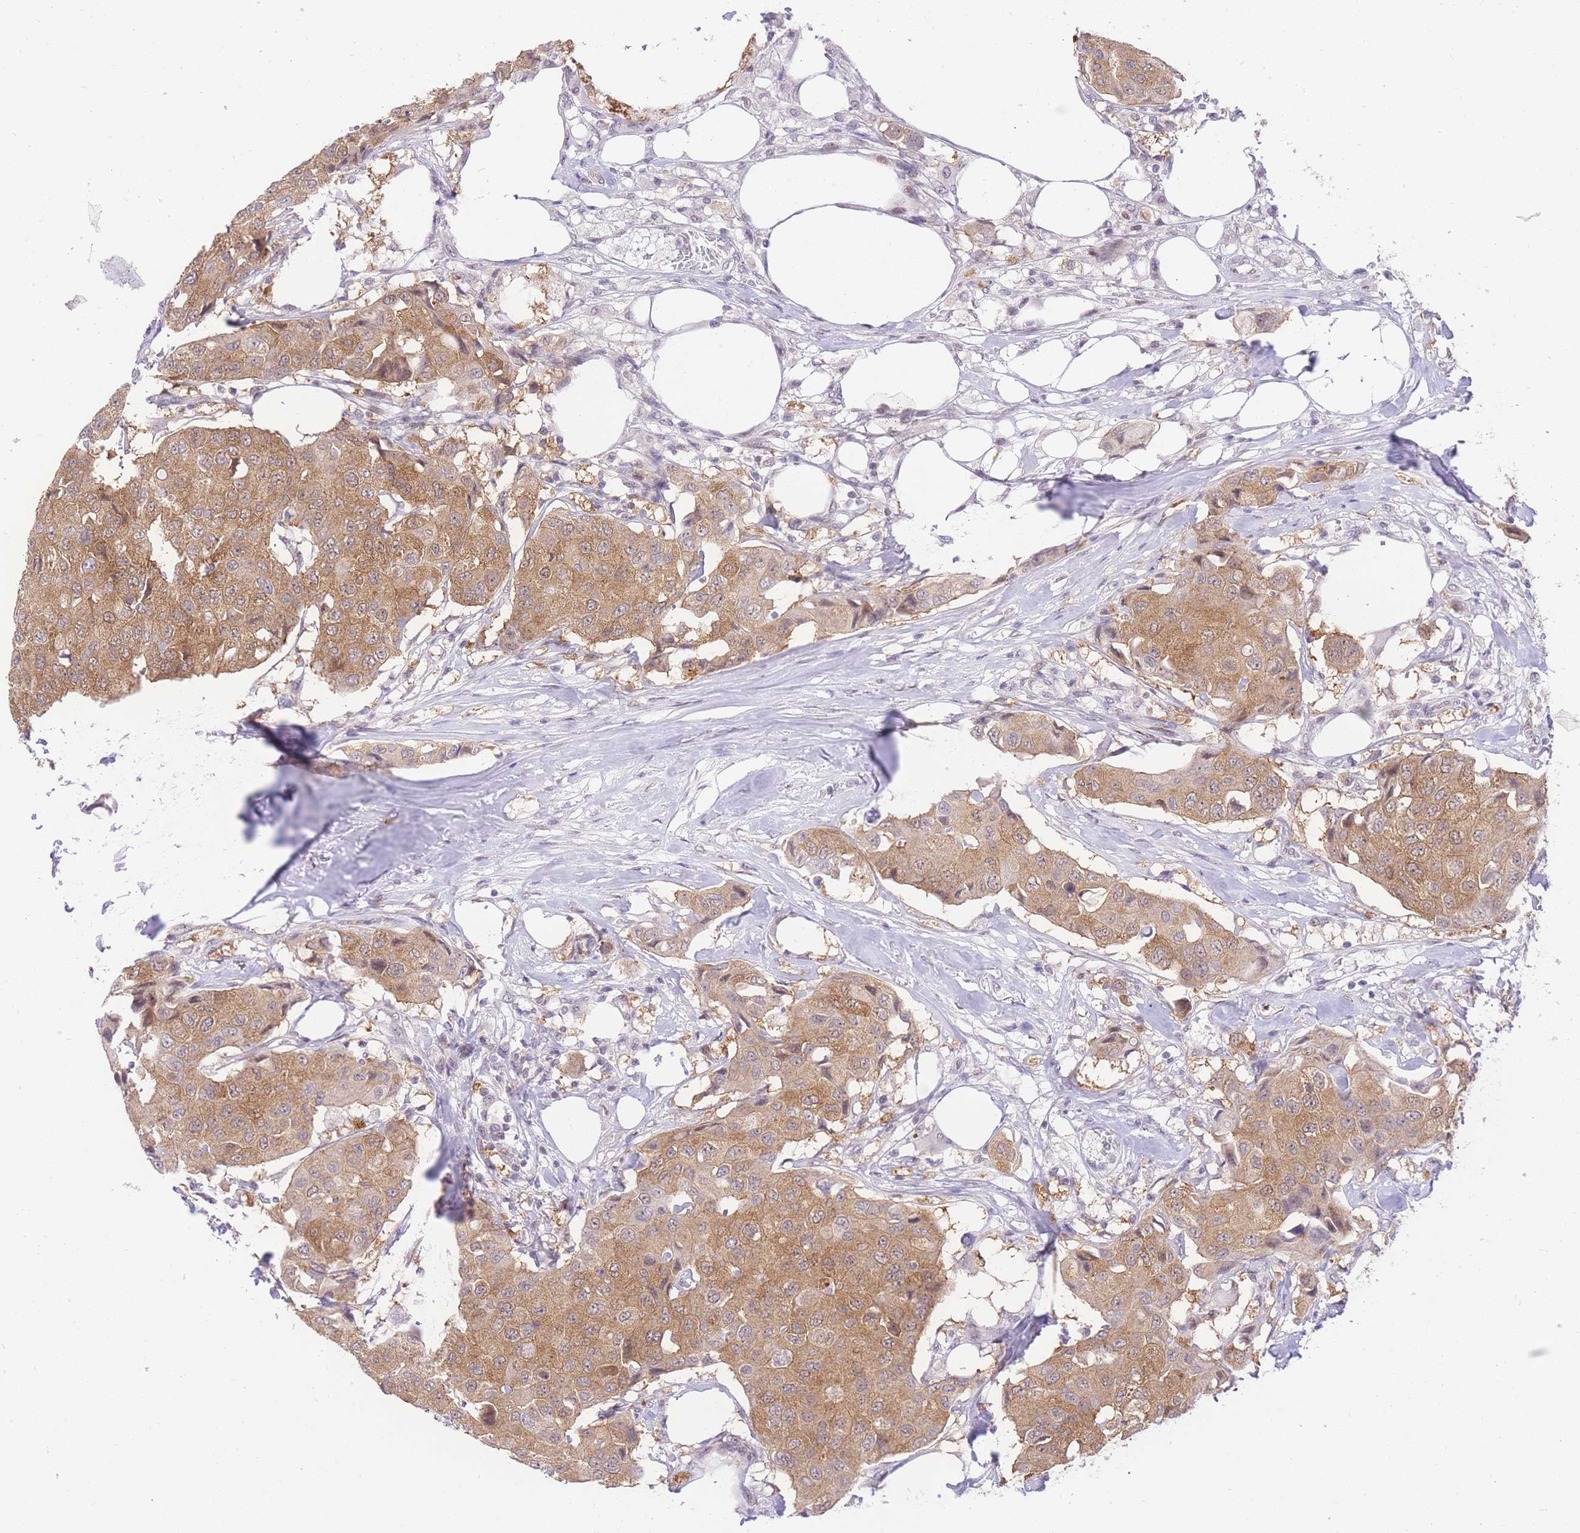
{"staining": {"intensity": "moderate", "quantity": ">75%", "location": "cytoplasmic/membranous"}, "tissue": "breast cancer", "cell_type": "Tumor cells", "image_type": "cancer", "snomed": [{"axis": "morphology", "description": "Duct carcinoma"}, {"axis": "topography", "description": "Breast"}], "caption": "A brown stain highlights moderate cytoplasmic/membranous expression of a protein in human intraductal carcinoma (breast) tumor cells.", "gene": "STK39", "patient": {"sex": "female", "age": 80}}